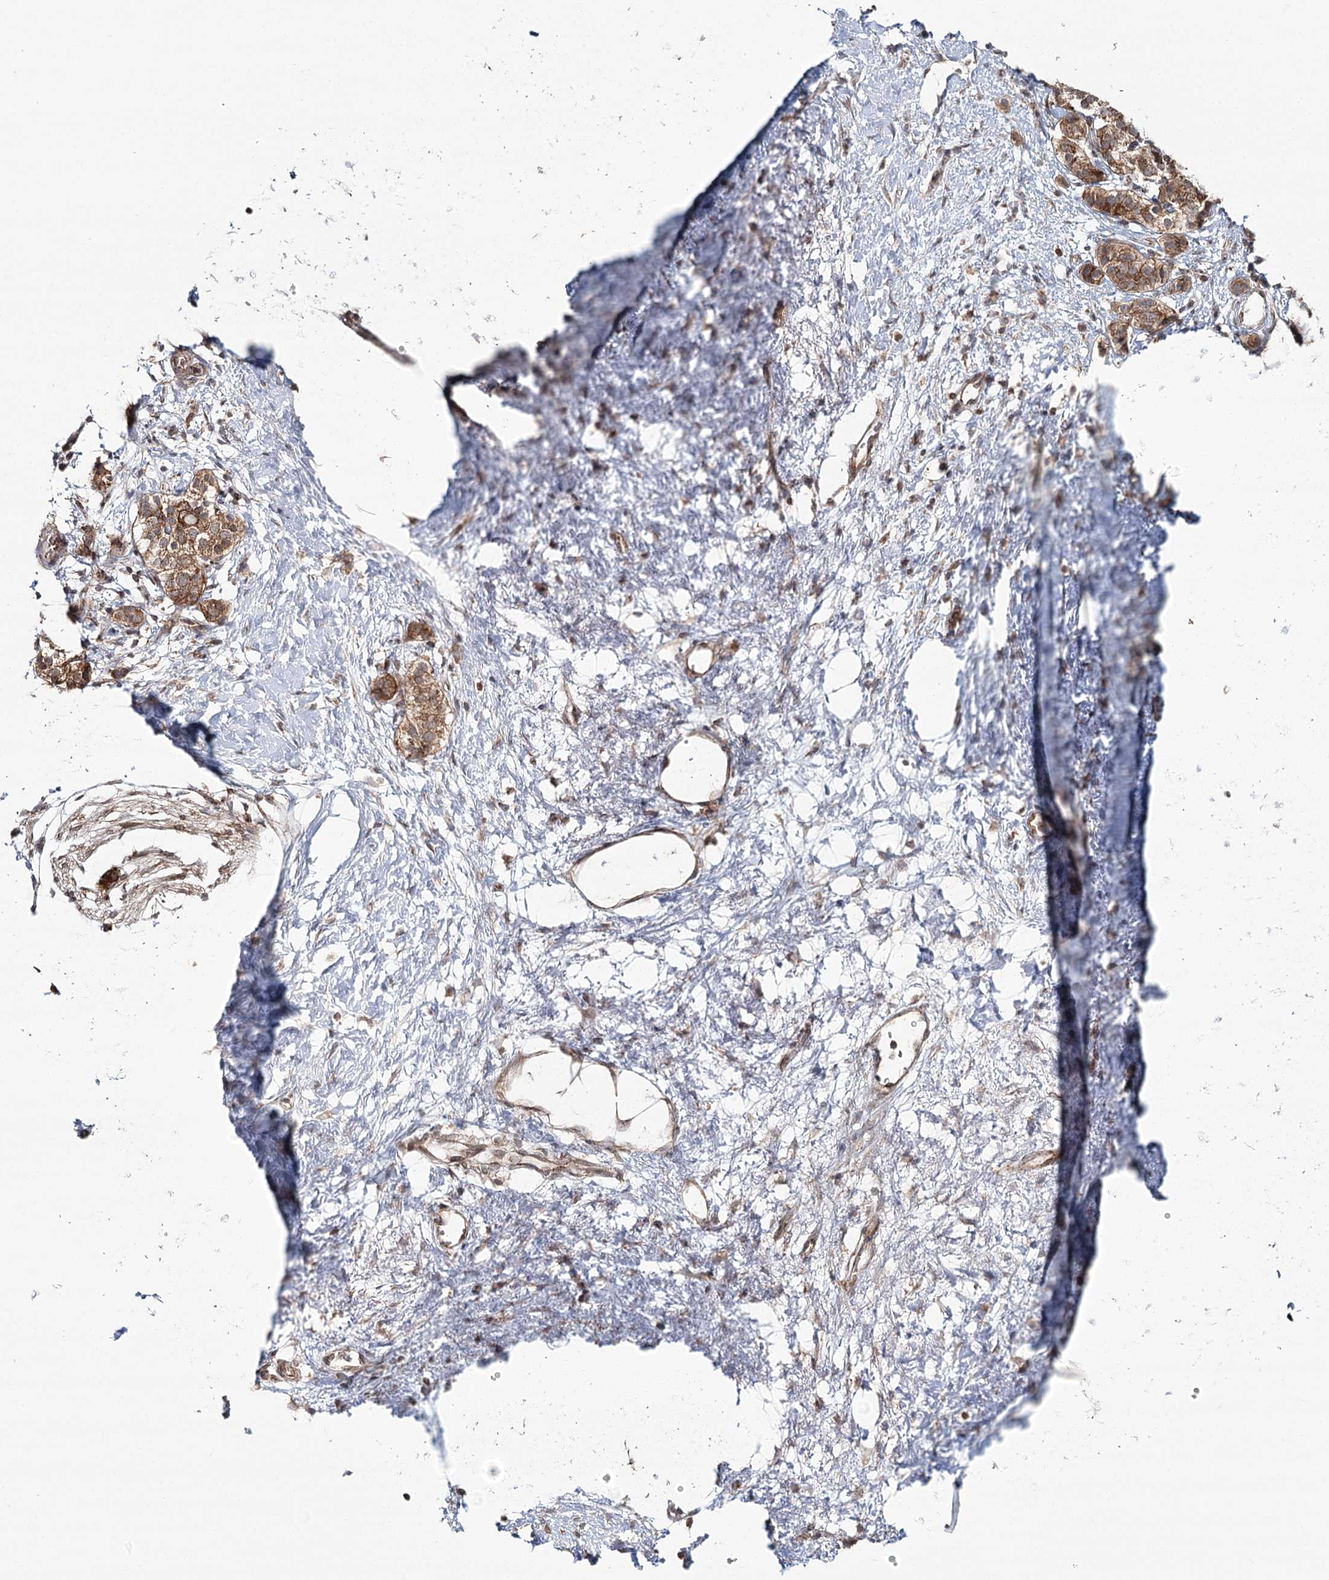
{"staining": {"intensity": "moderate", "quantity": ">75%", "location": "cytoplasmic/membranous"}, "tissue": "pancreatic cancer", "cell_type": "Tumor cells", "image_type": "cancer", "snomed": [{"axis": "morphology", "description": "Adenocarcinoma, NOS"}, {"axis": "topography", "description": "Pancreas"}], "caption": "High-magnification brightfield microscopy of pancreatic adenocarcinoma stained with DAB (brown) and counterstained with hematoxylin (blue). tumor cells exhibit moderate cytoplasmic/membranous staining is present in about>75% of cells.", "gene": "OTUD4", "patient": {"sex": "male", "age": 50}}